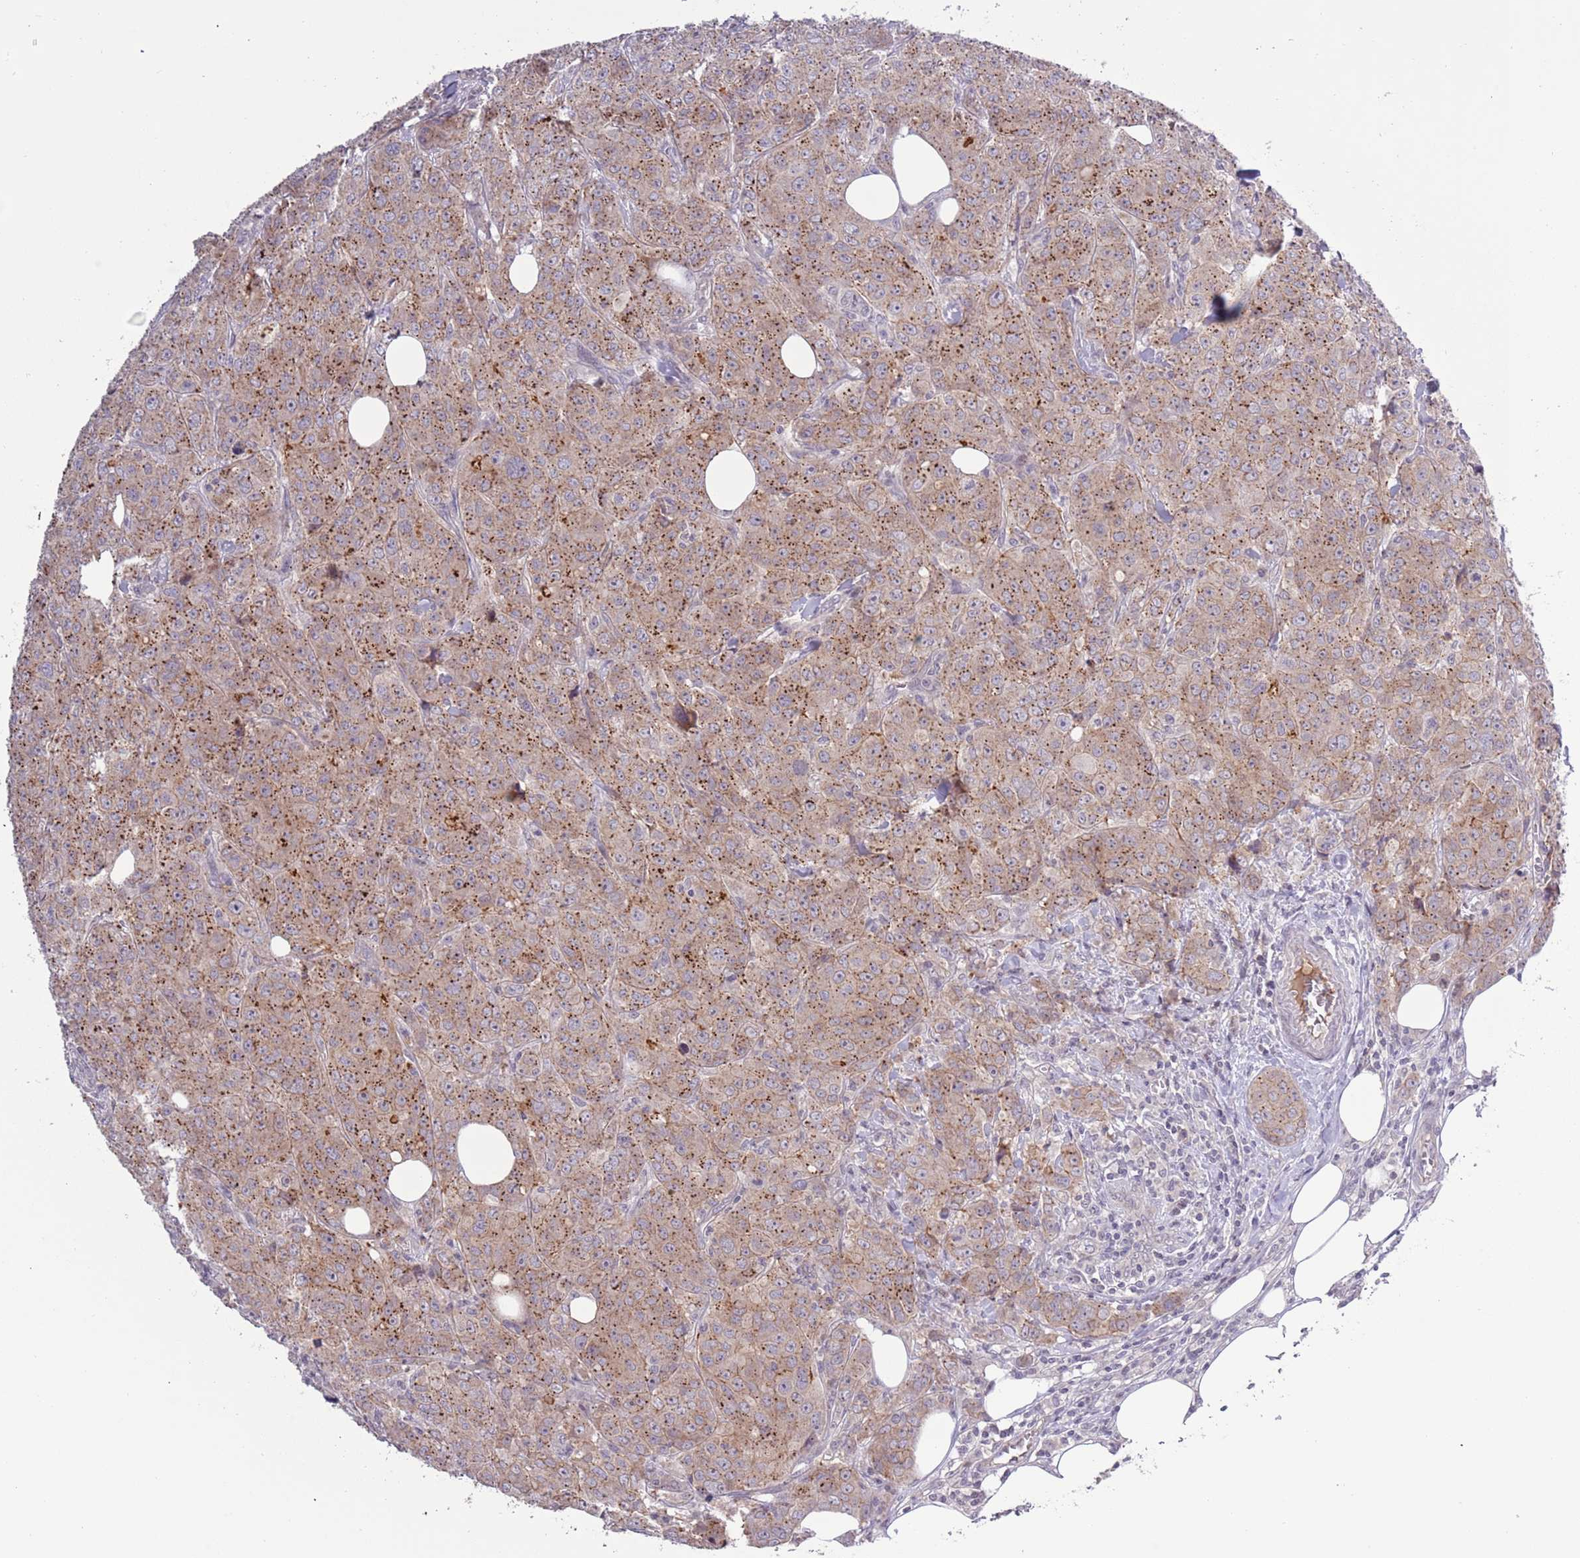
{"staining": {"intensity": "moderate", "quantity": ">75%", "location": "cytoplasmic/membranous"}, "tissue": "breast cancer", "cell_type": "Tumor cells", "image_type": "cancer", "snomed": [{"axis": "morphology", "description": "Duct carcinoma"}, {"axis": "topography", "description": "Breast"}], "caption": "High-power microscopy captured an immunohistochemistry image of breast cancer (infiltrating ductal carcinoma), revealing moderate cytoplasmic/membranous expression in about >75% of tumor cells.", "gene": "SHROOM3", "patient": {"sex": "female", "age": 43}}